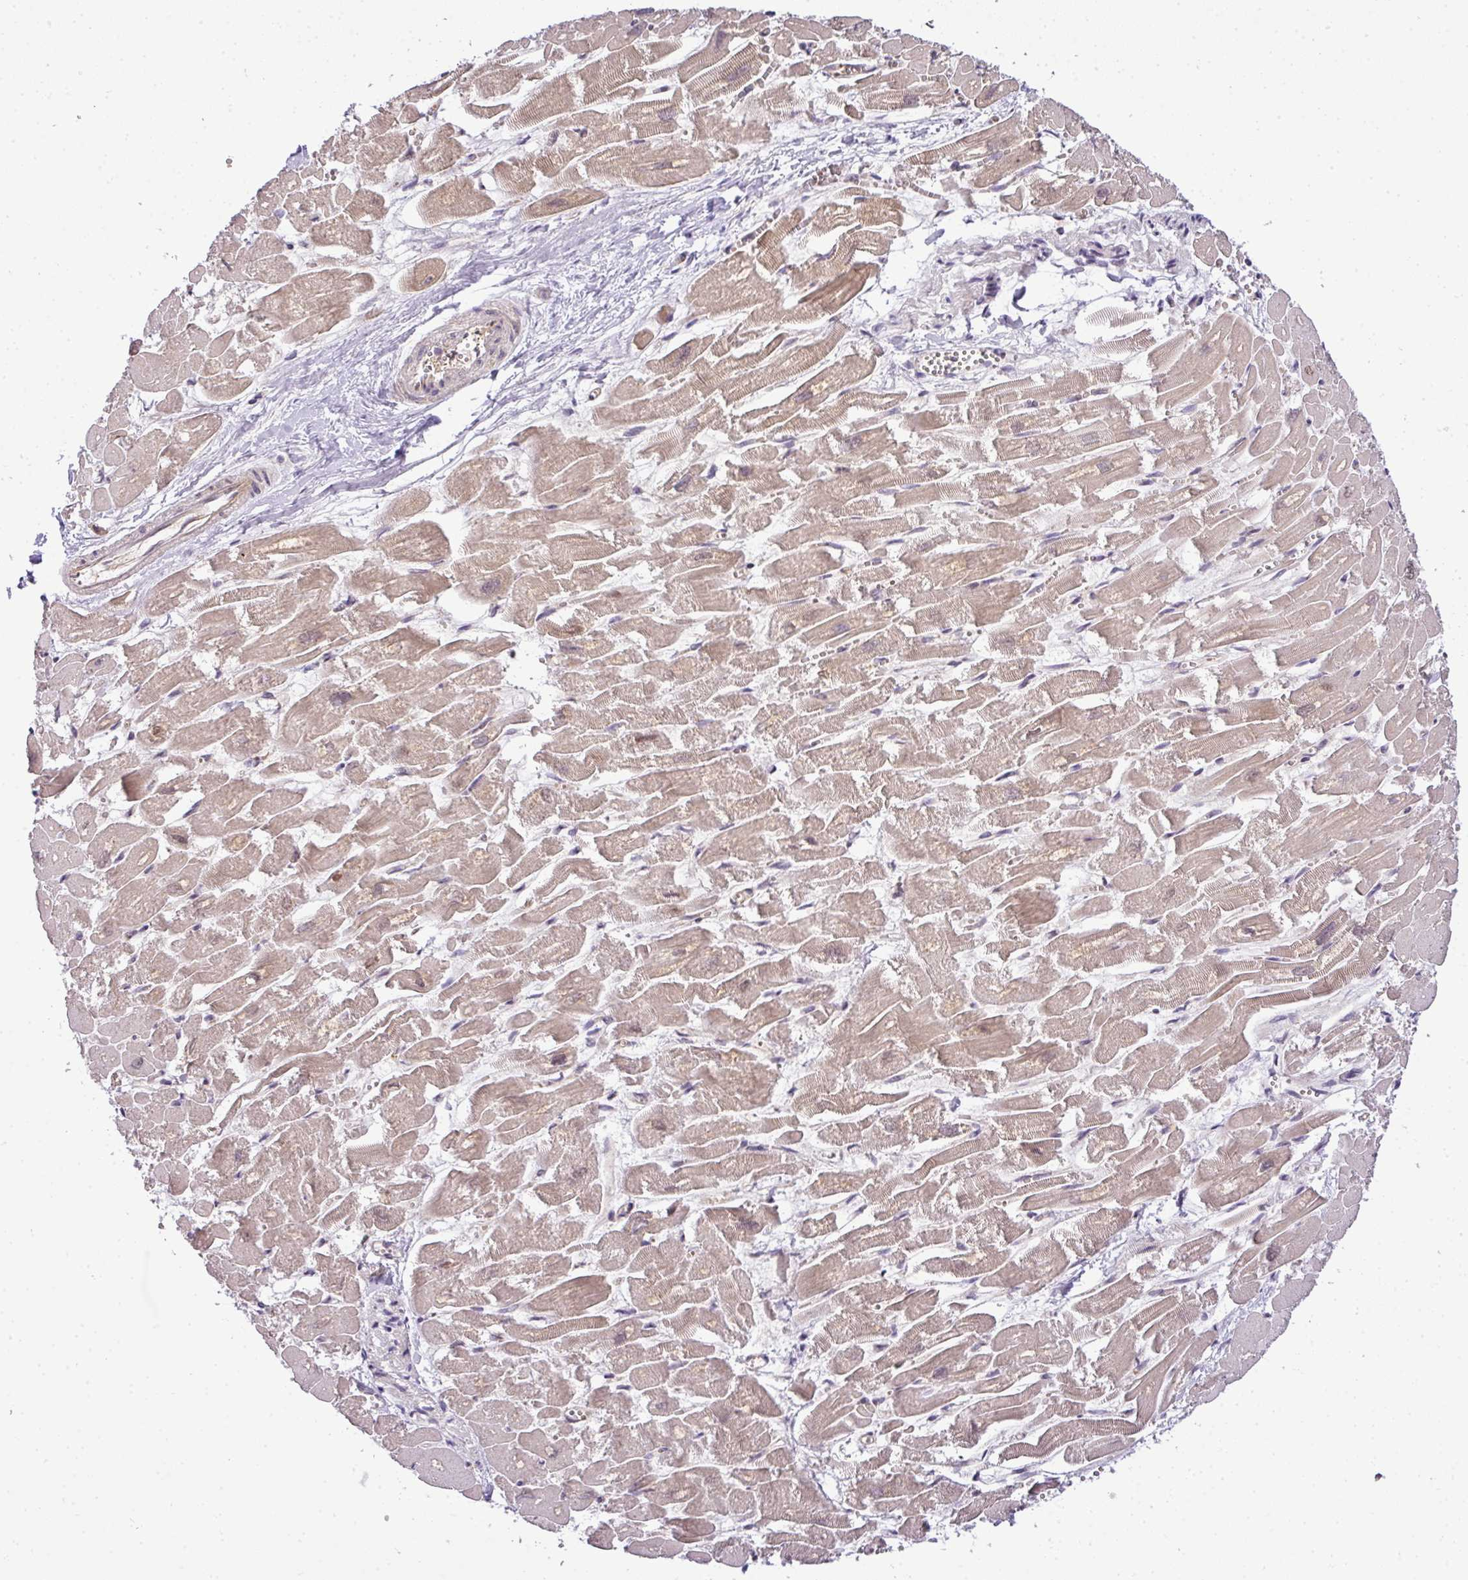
{"staining": {"intensity": "moderate", "quantity": "25%-75%", "location": "cytoplasmic/membranous"}, "tissue": "heart muscle", "cell_type": "Cardiomyocytes", "image_type": "normal", "snomed": [{"axis": "morphology", "description": "Normal tissue, NOS"}, {"axis": "topography", "description": "Heart"}], "caption": "Heart muscle stained with DAB immunohistochemistry shows medium levels of moderate cytoplasmic/membranous positivity in approximately 25%-75% of cardiomyocytes. The staining is performed using DAB brown chromogen to label protein expression. The nuclei are counter-stained blue using hematoxylin.", "gene": "C1orf226", "patient": {"sex": "male", "age": 54}}